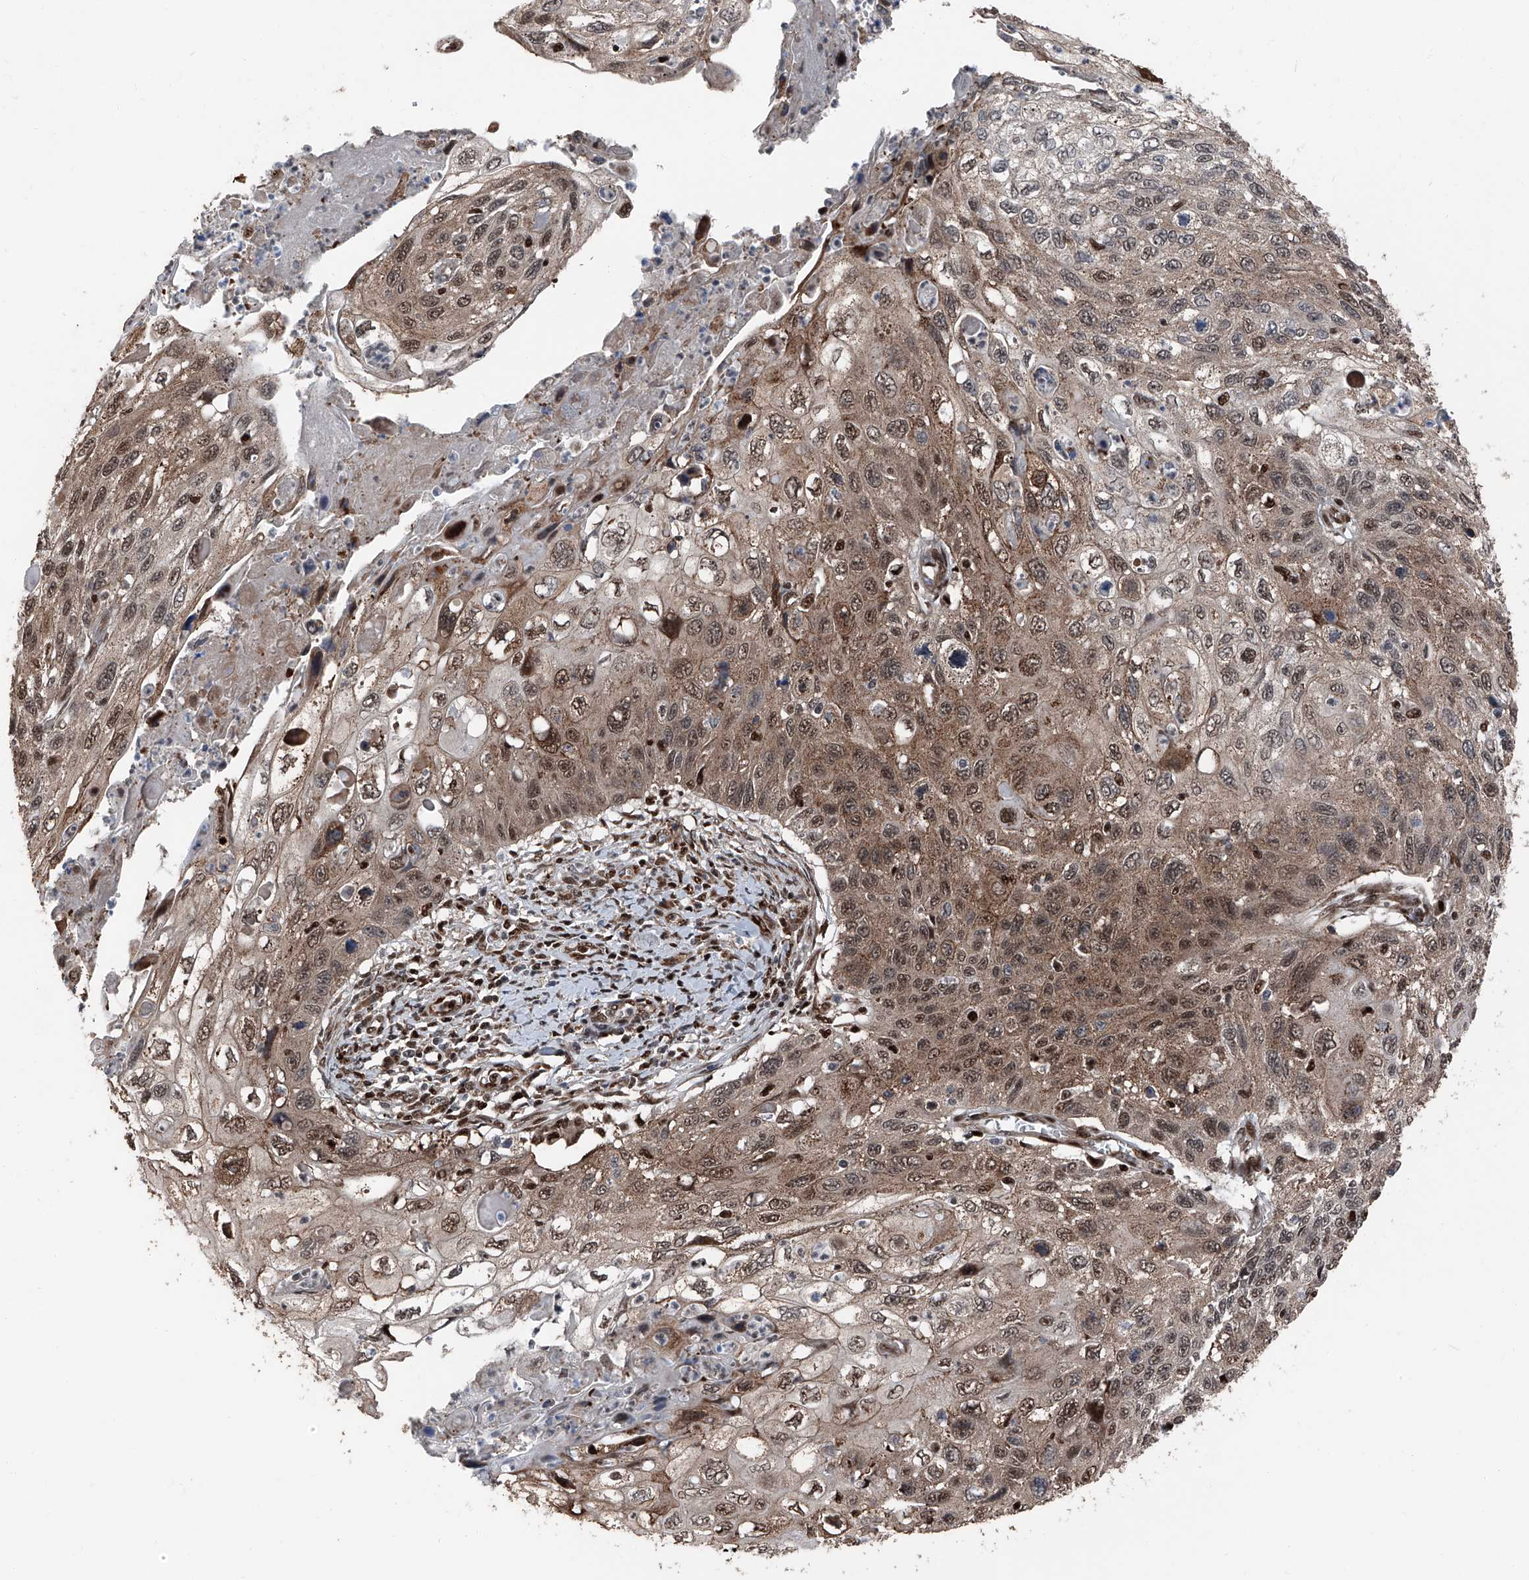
{"staining": {"intensity": "moderate", "quantity": ">75%", "location": "cytoplasmic/membranous,nuclear"}, "tissue": "cervical cancer", "cell_type": "Tumor cells", "image_type": "cancer", "snomed": [{"axis": "morphology", "description": "Squamous cell carcinoma, NOS"}, {"axis": "topography", "description": "Cervix"}], "caption": "High-power microscopy captured an immunohistochemistry (IHC) image of cervical cancer (squamous cell carcinoma), revealing moderate cytoplasmic/membranous and nuclear positivity in about >75% of tumor cells.", "gene": "FKBP5", "patient": {"sex": "female", "age": 70}}